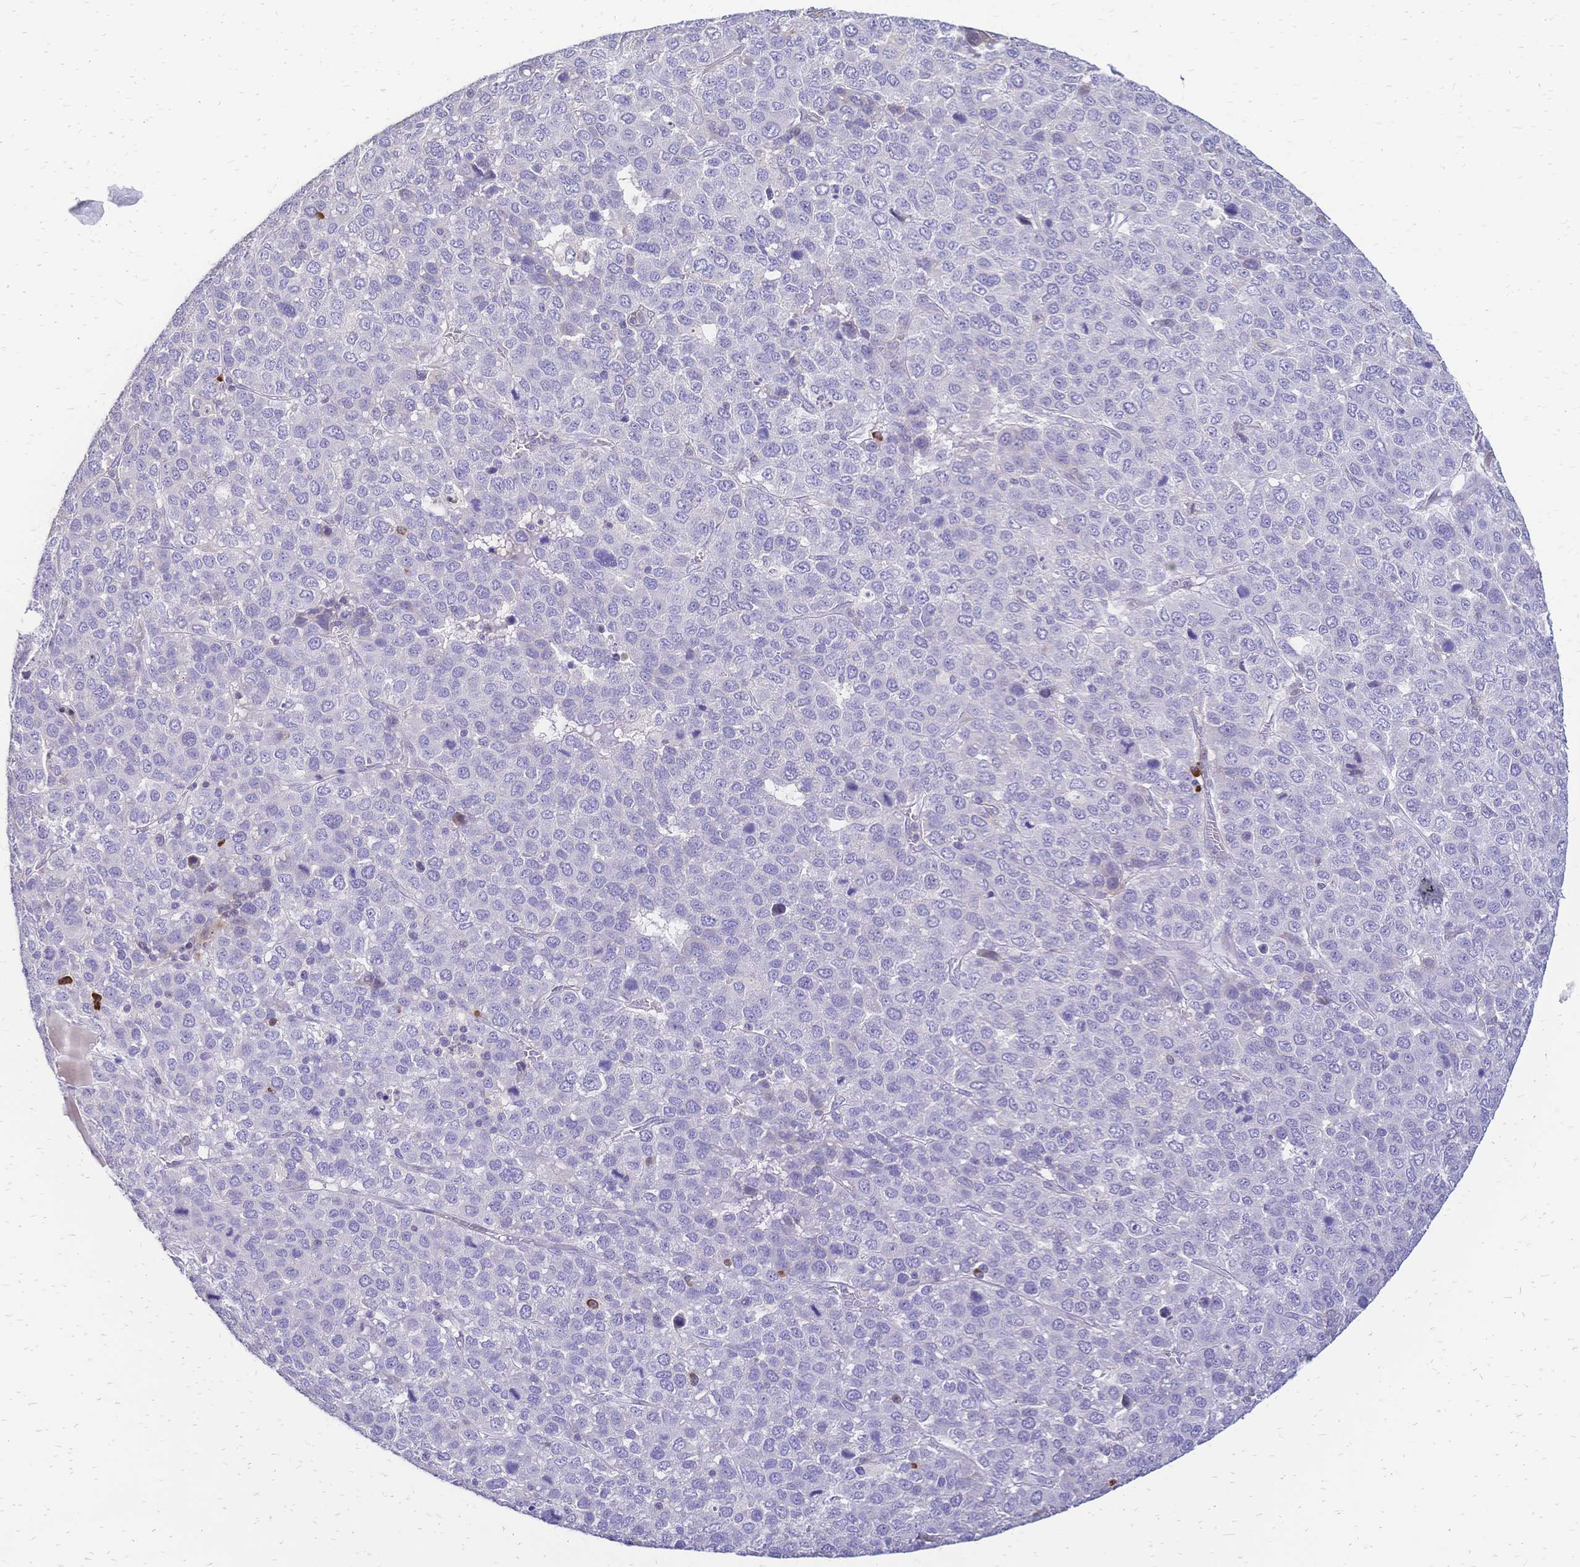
{"staining": {"intensity": "negative", "quantity": "none", "location": "none"}, "tissue": "liver cancer", "cell_type": "Tumor cells", "image_type": "cancer", "snomed": [{"axis": "morphology", "description": "Carcinoma, Hepatocellular, NOS"}, {"axis": "topography", "description": "Liver"}], "caption": "Tumor cells are negative for brown protein staining in hepatocellular carcinoma (liver).", "gene": "IL2RA", "patient": {"sex": "male", "age": 69}}